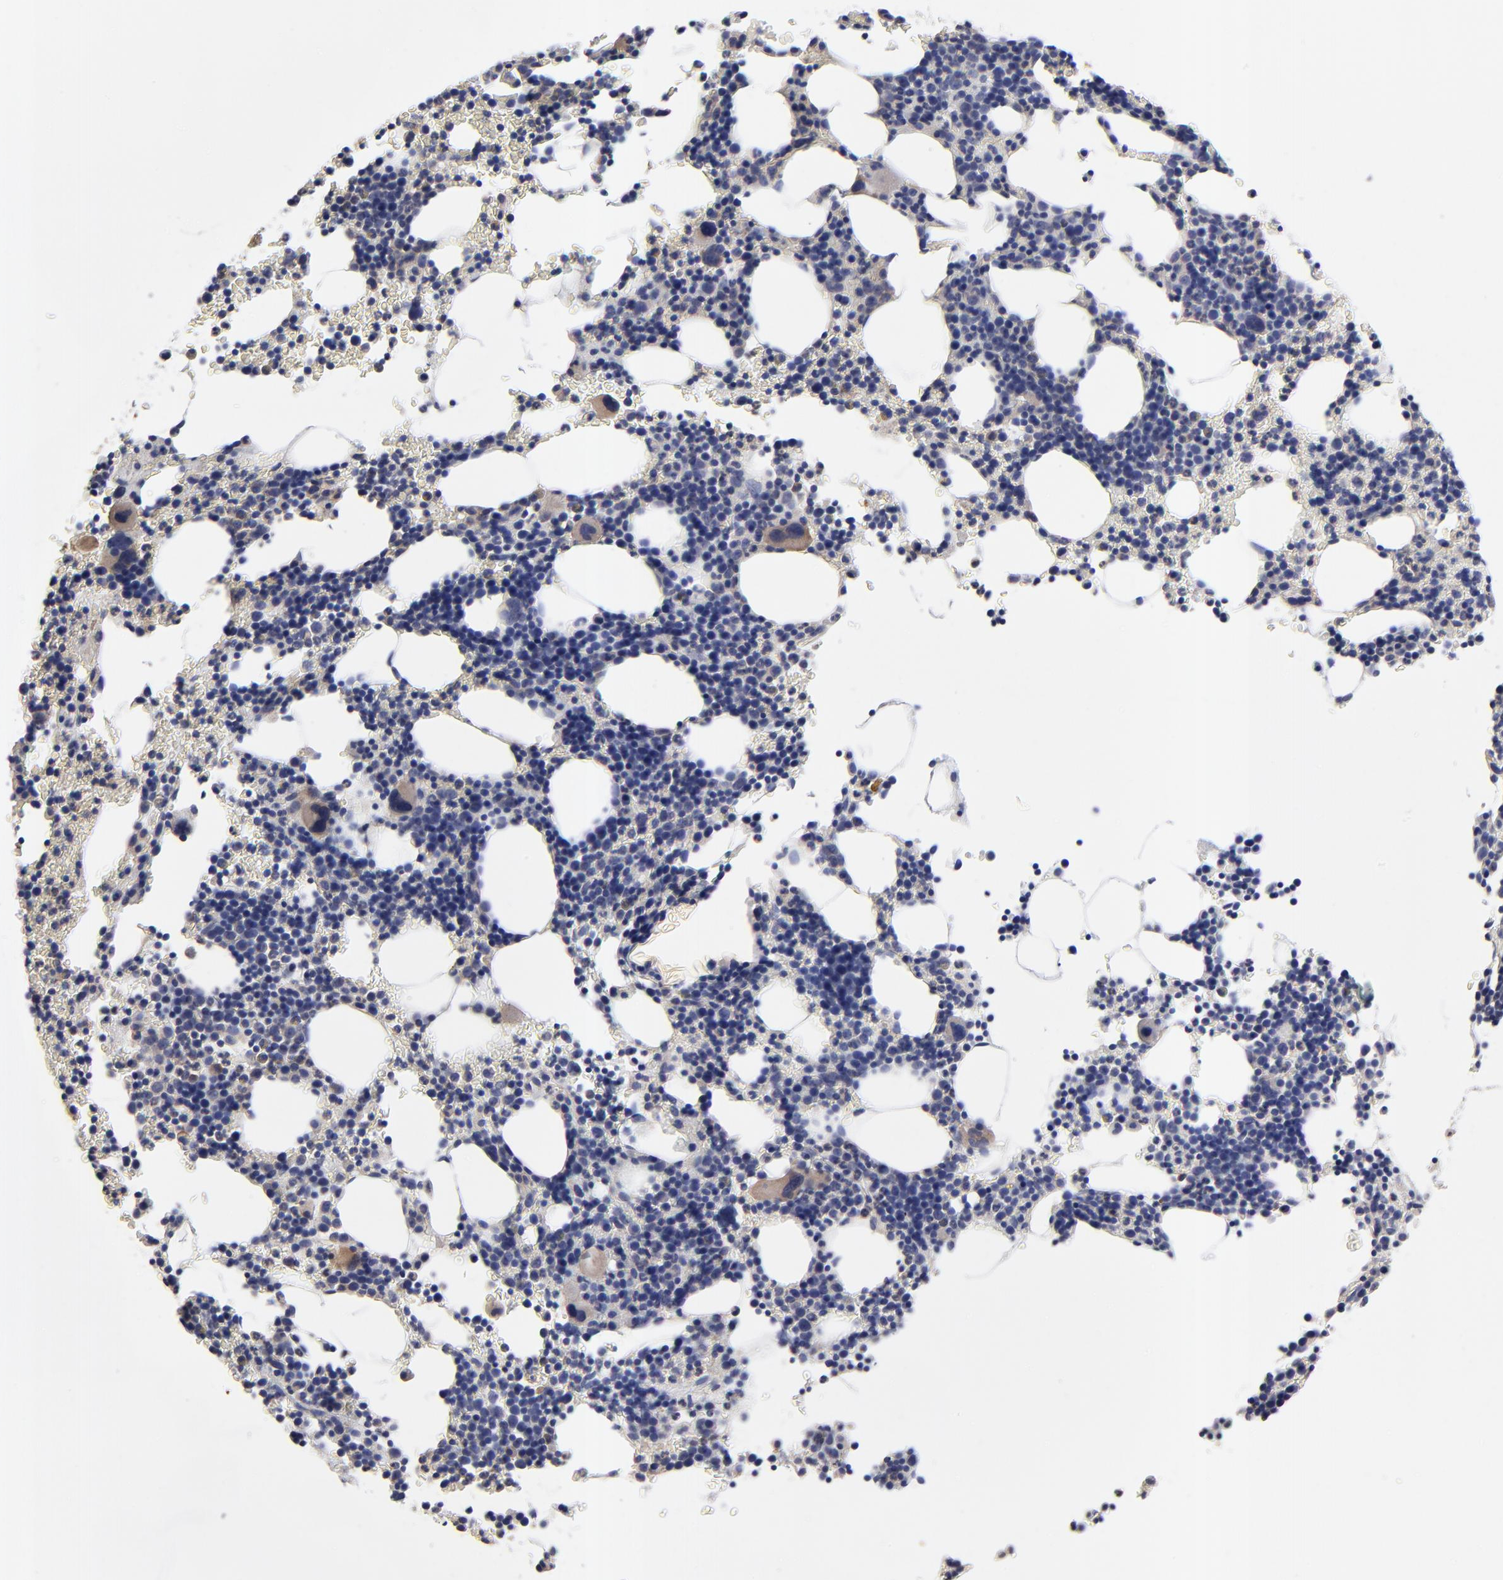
{"staining": {"intensity": "weak", "quantity": "<25%", "location": "cytoplasmic/membranous"}, "tissue": "bone marrow", "cell_type": "Hematopoietic cells", "image_type": "normal", "snomed": [{"axis": "morphology", "description": "Normal tissue, NOS"}, {"axis": "topography", "description": "Bone marrow"}], "caption": "IHC image of benign human bone marrow stained for a protein (brown), which shows no expression in hematopoietic cells.", "gene": "SULF2", "patient": {"sex": "female", "age": 78}}